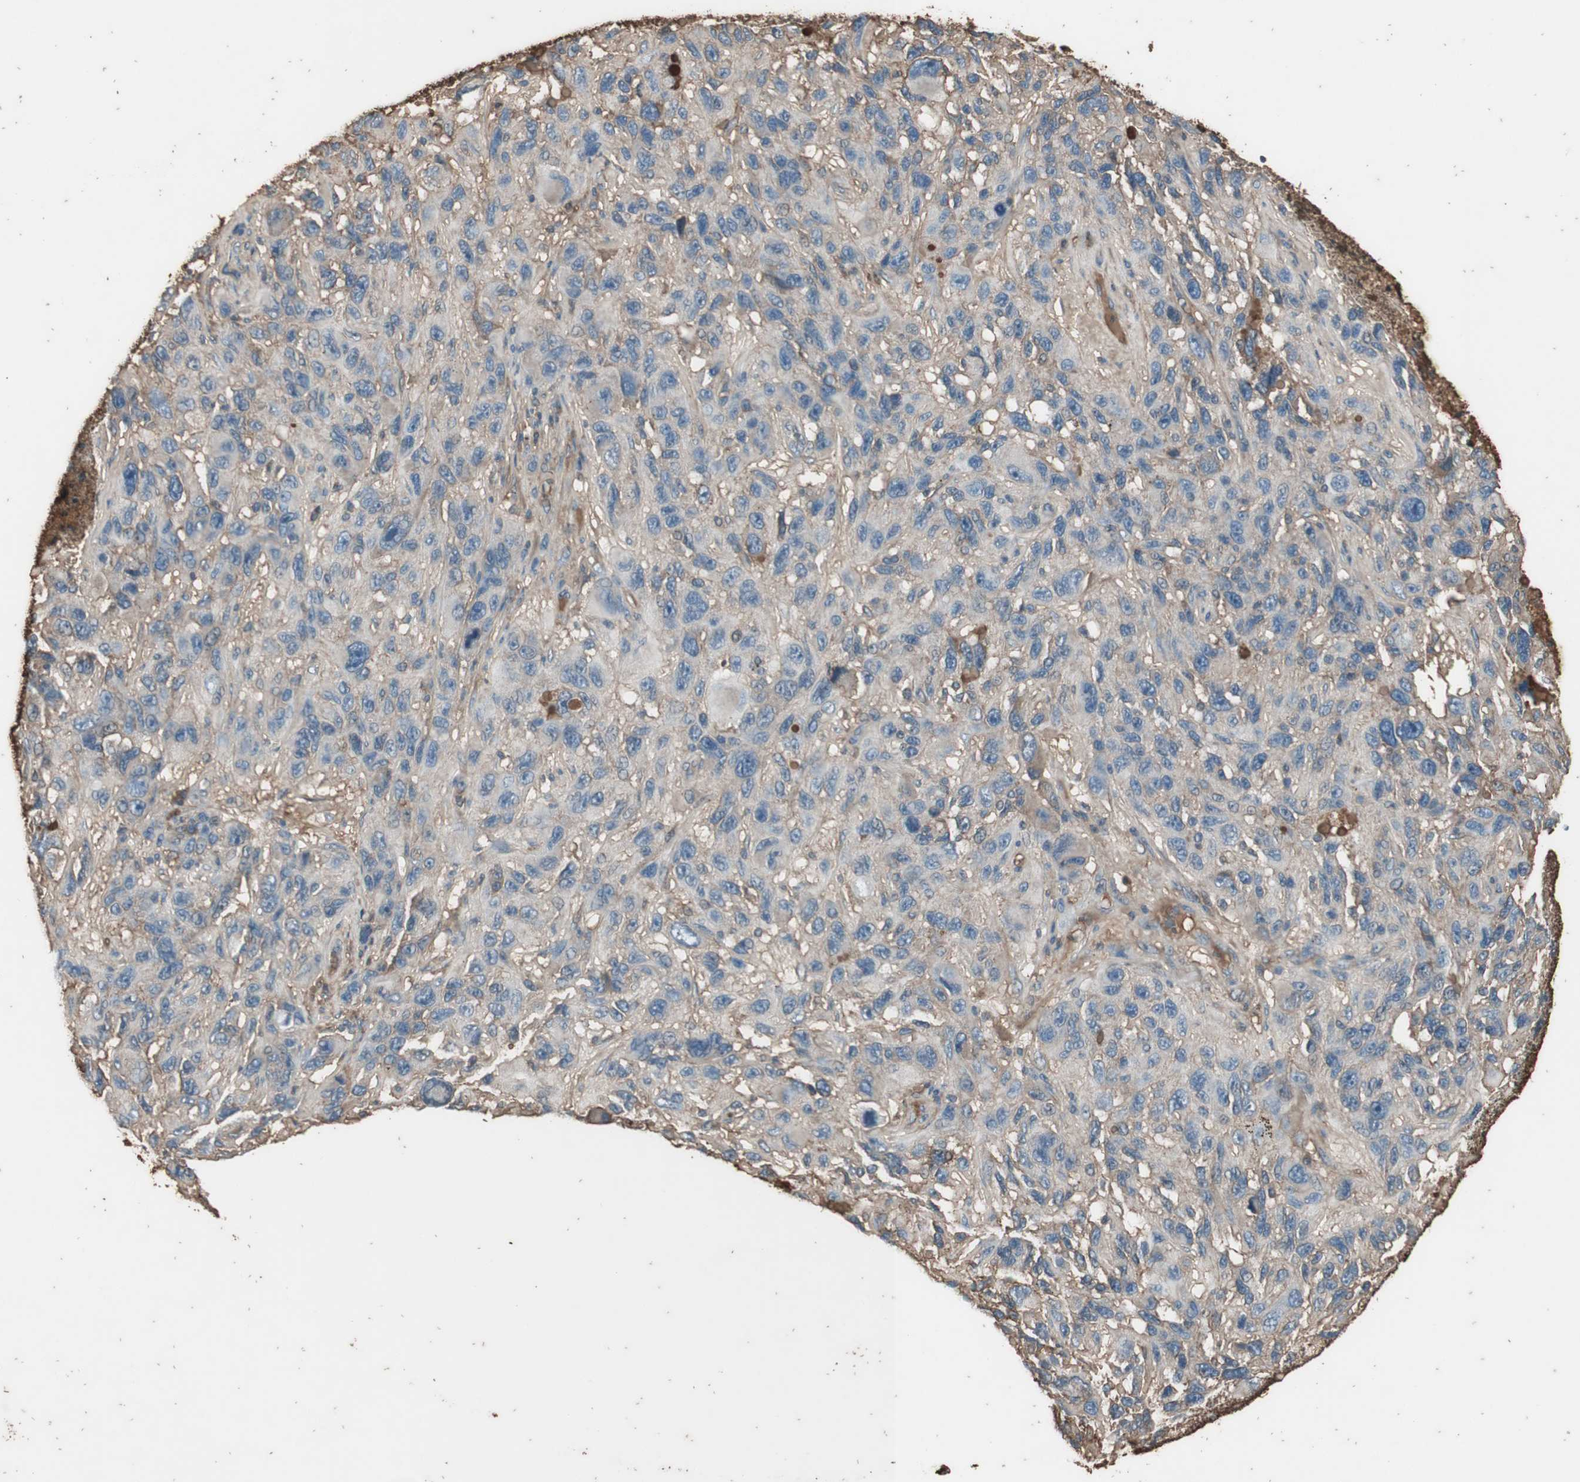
{"staining": {"intensity": "negative", "quantity": "none", "location": "none"}, "tissue": "melanoma", "cell_type": "Tumor cells", "image_type": "cancer", "snomed": [{"axis": "morphology", "description": "Malignant melanoma, NOS"}, {"axis": "topography", "description": "Skin"}], "caption": "IHC histopathology image of human malignant melanoma stained for a protein (brown), which exhibits no positivity in tumor cells.", "gene": "MMP14", "patient": {"sex": "male", "age": 53}}